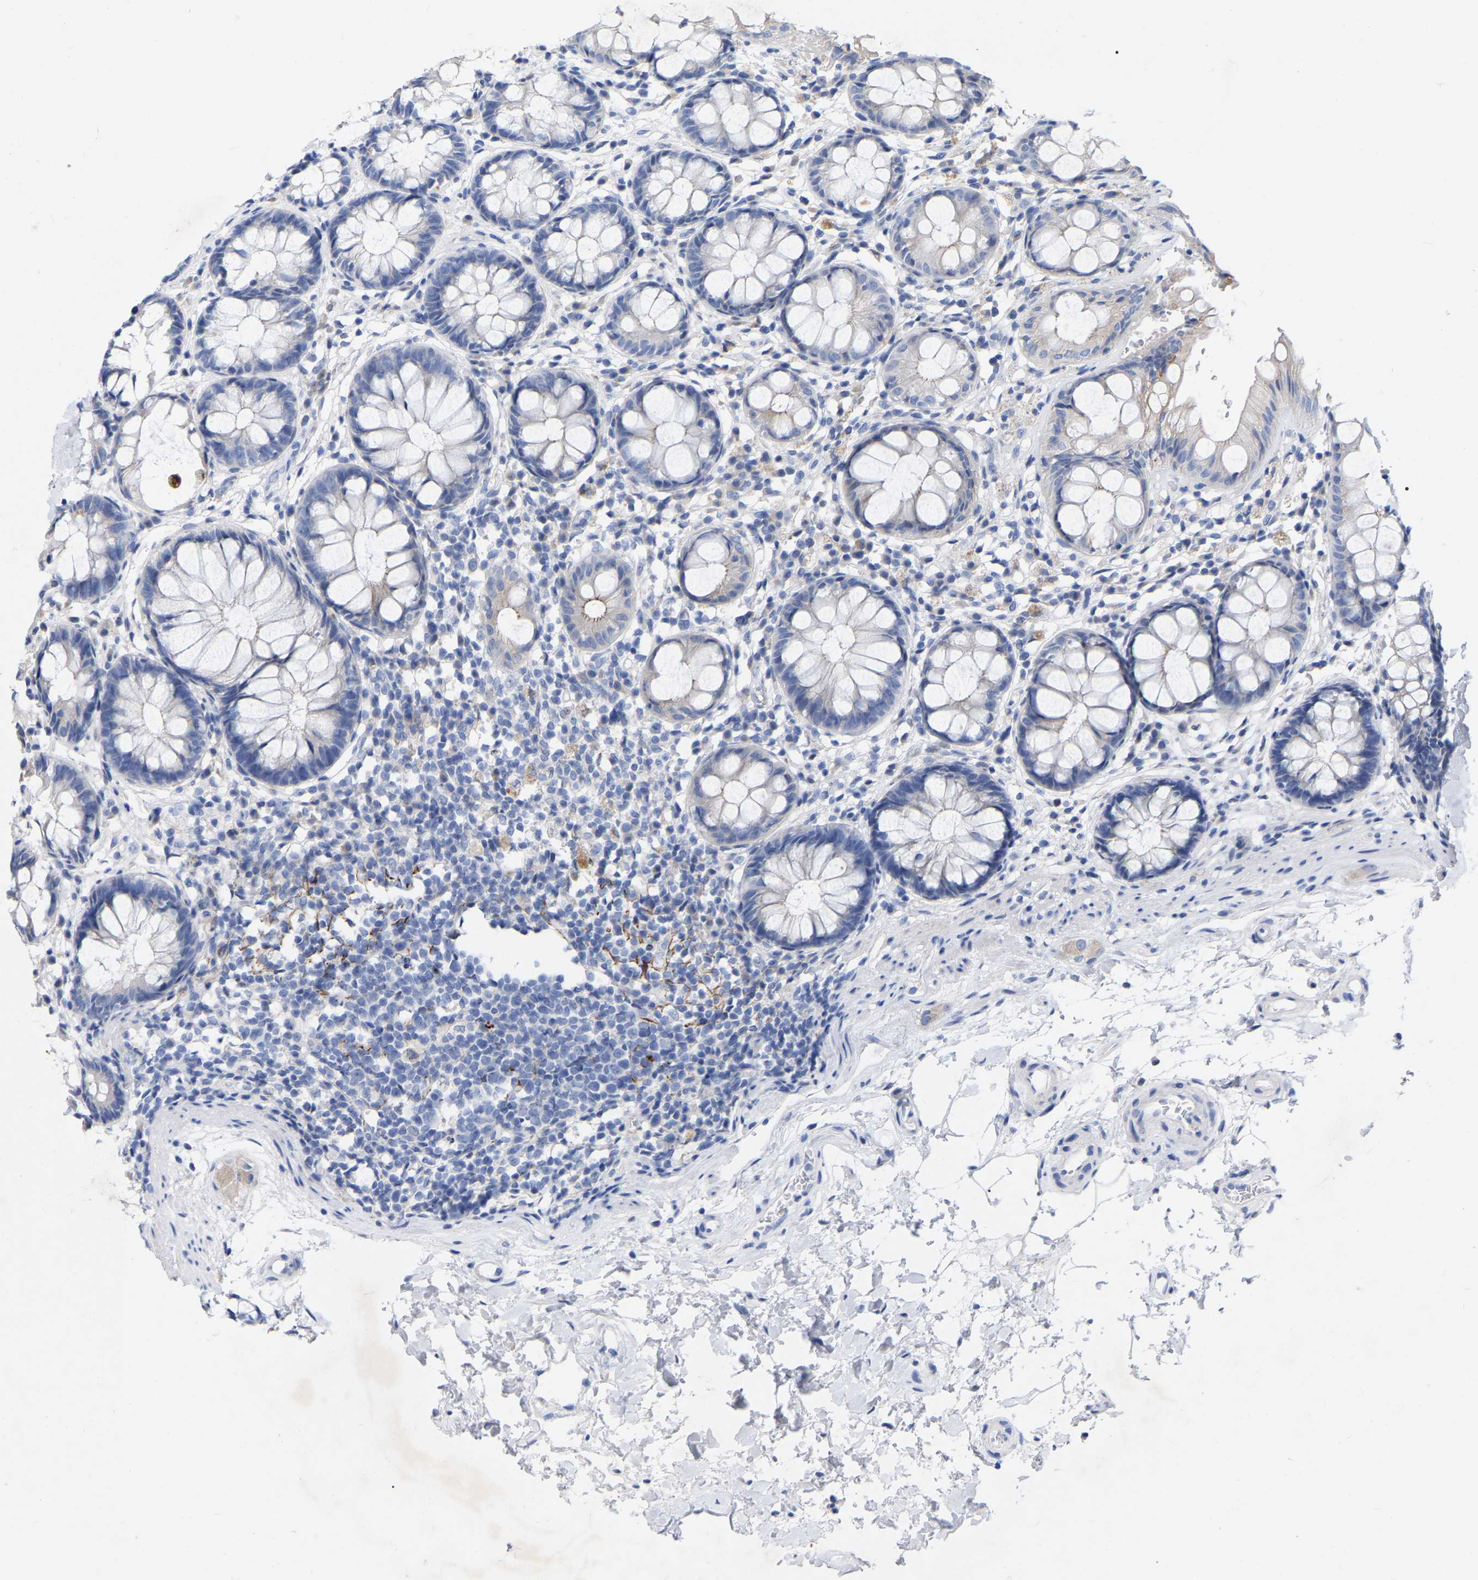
{"staining": {"intensity": "weak", "quantity": "<25%", "location": "cytoplasmic/membranous"}, "tissue": "rectum", "cell_type": "Glandular cells", "image_type": "normal", "snomed": [{"axis": "morphology", "description": "Normal tissue, NOS"}, {"axis": "topography", "description": "Rectum"}], "caption": "High magnification brightfield microscopy of normal rectum stained with DAB (brown) and counterstained with hematoxylin (blue): glandular cells show no significant positivity. Nuclei are stained in blue.", "gene": "STRIP2", "patient": {"sex": "male", "age": 64}}